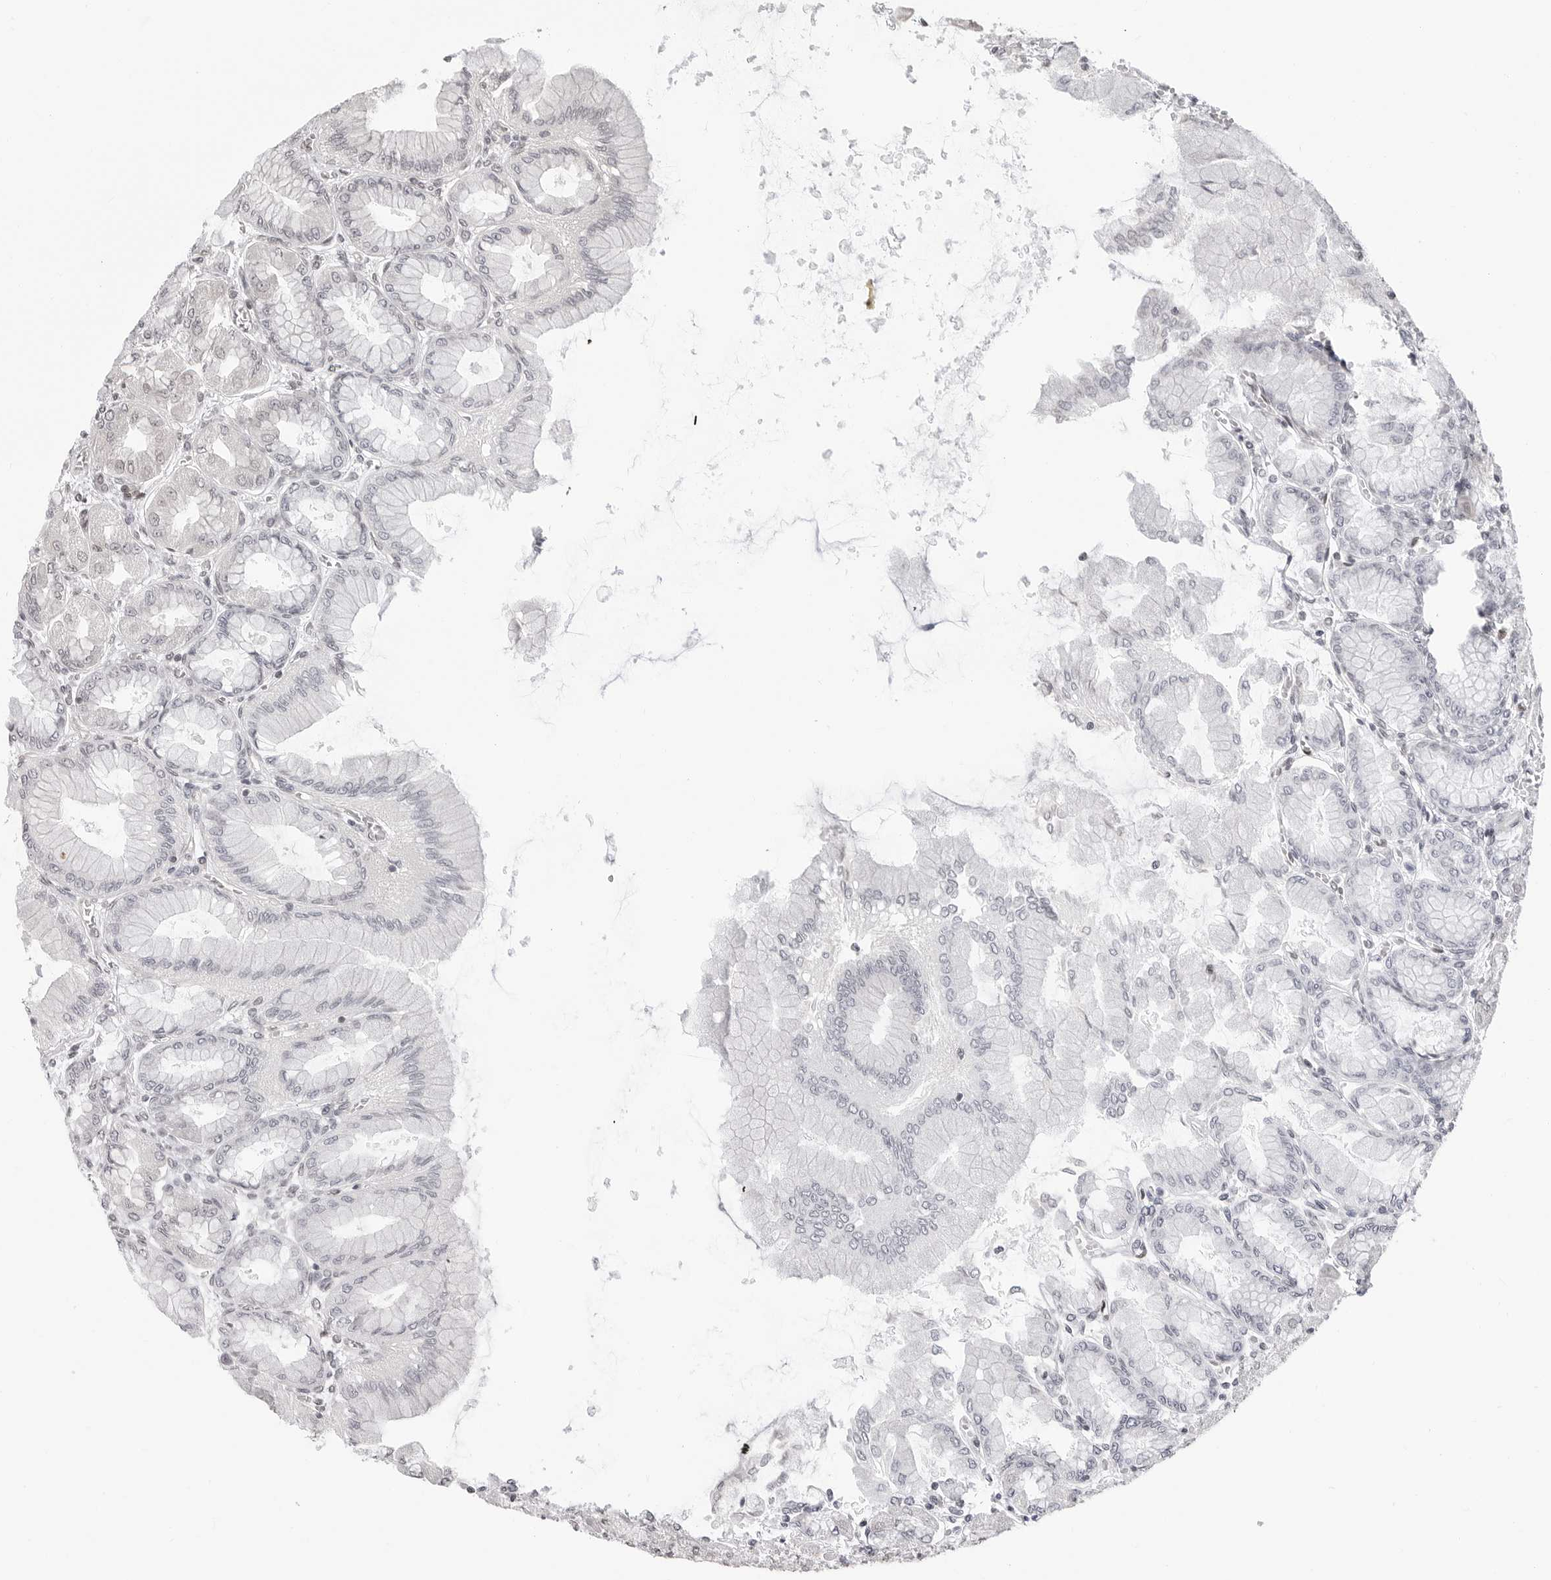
{"staining": {"intensity": "moderate", "quantity": "<25%", "location": "nuclear"}, "tissue": "stomach", "cell_type": "Glandular cells", "image_type": "normal", "snomed": [{"axis": "morphology", "description": "Normal tissue, NOS"}, {"axis": "topography", "description": "Stomach, upper"}], "caption": "Protein expression by immunohistochemistry shows moderate nuclear staining in approximately <25% of glandular cells in normal stomach. (Stains: DAB (3,3'-diaminobenzidine) in brown, nuclei in blue, Microscopy: brightfield microscopy at high magnification).", "gene": "C8orf33", "patient": {"sex": "female", "age": 56}}